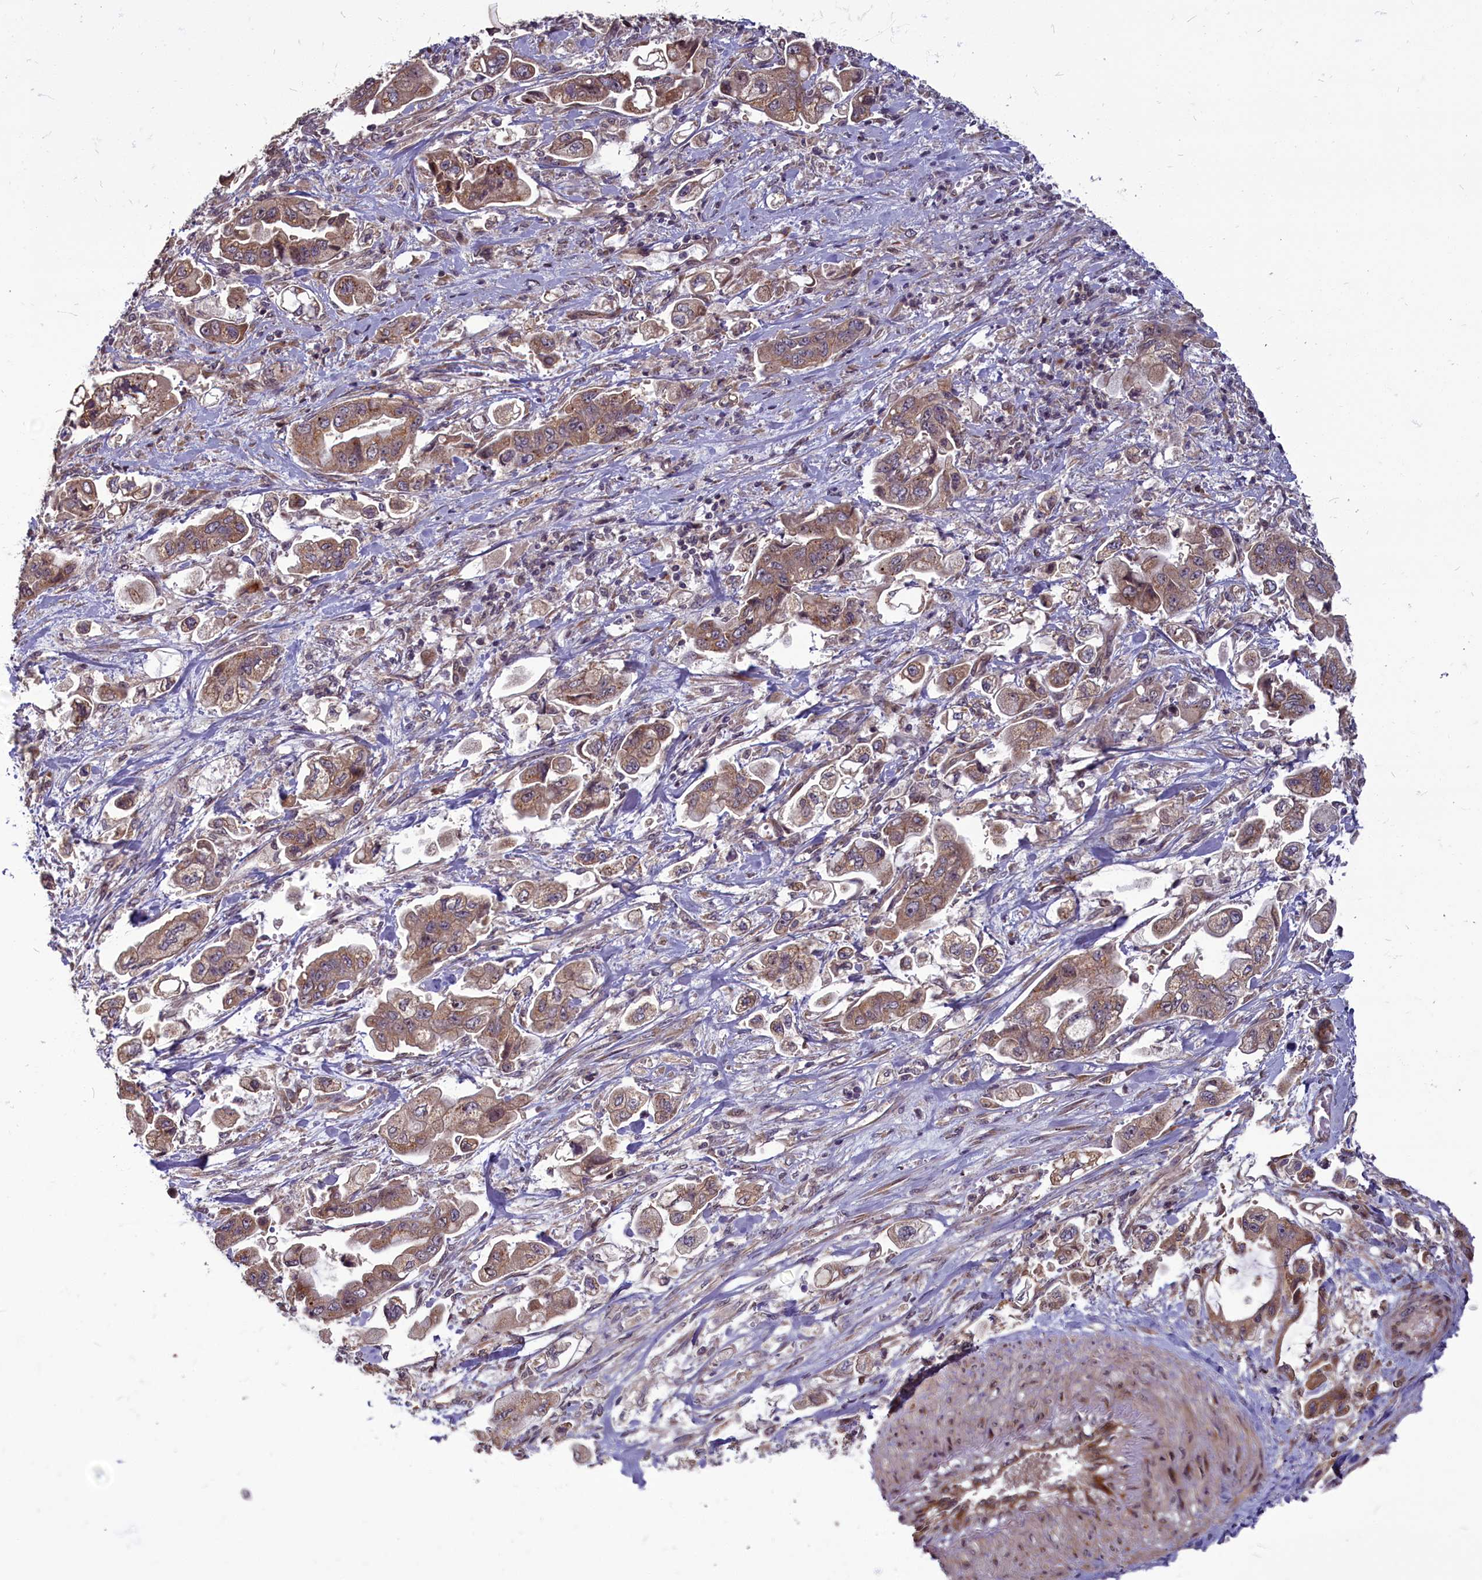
{"staining": {"intensity": "moderate", "quantity": ">75%", "location": "cytoplasmic/membranous"}, "tissue": "stomach cancer", "cell_type": "Tumor cells", "image_type": "cancer", "snomed": [{"axis": "morphology", "description": "Adenocarcinoma, NOS"}, {"axis": "topography", "description": "Stomach"}], "caption": "Stomach cancer tissue displays moderate cytoplasmic/membranous positivity in approximately >75% of tumor cells (DAB IHC with brightfield microscopy, high magnification).", "gene": "MYCBP", "patient": {"sex": "male", "age": 62}}